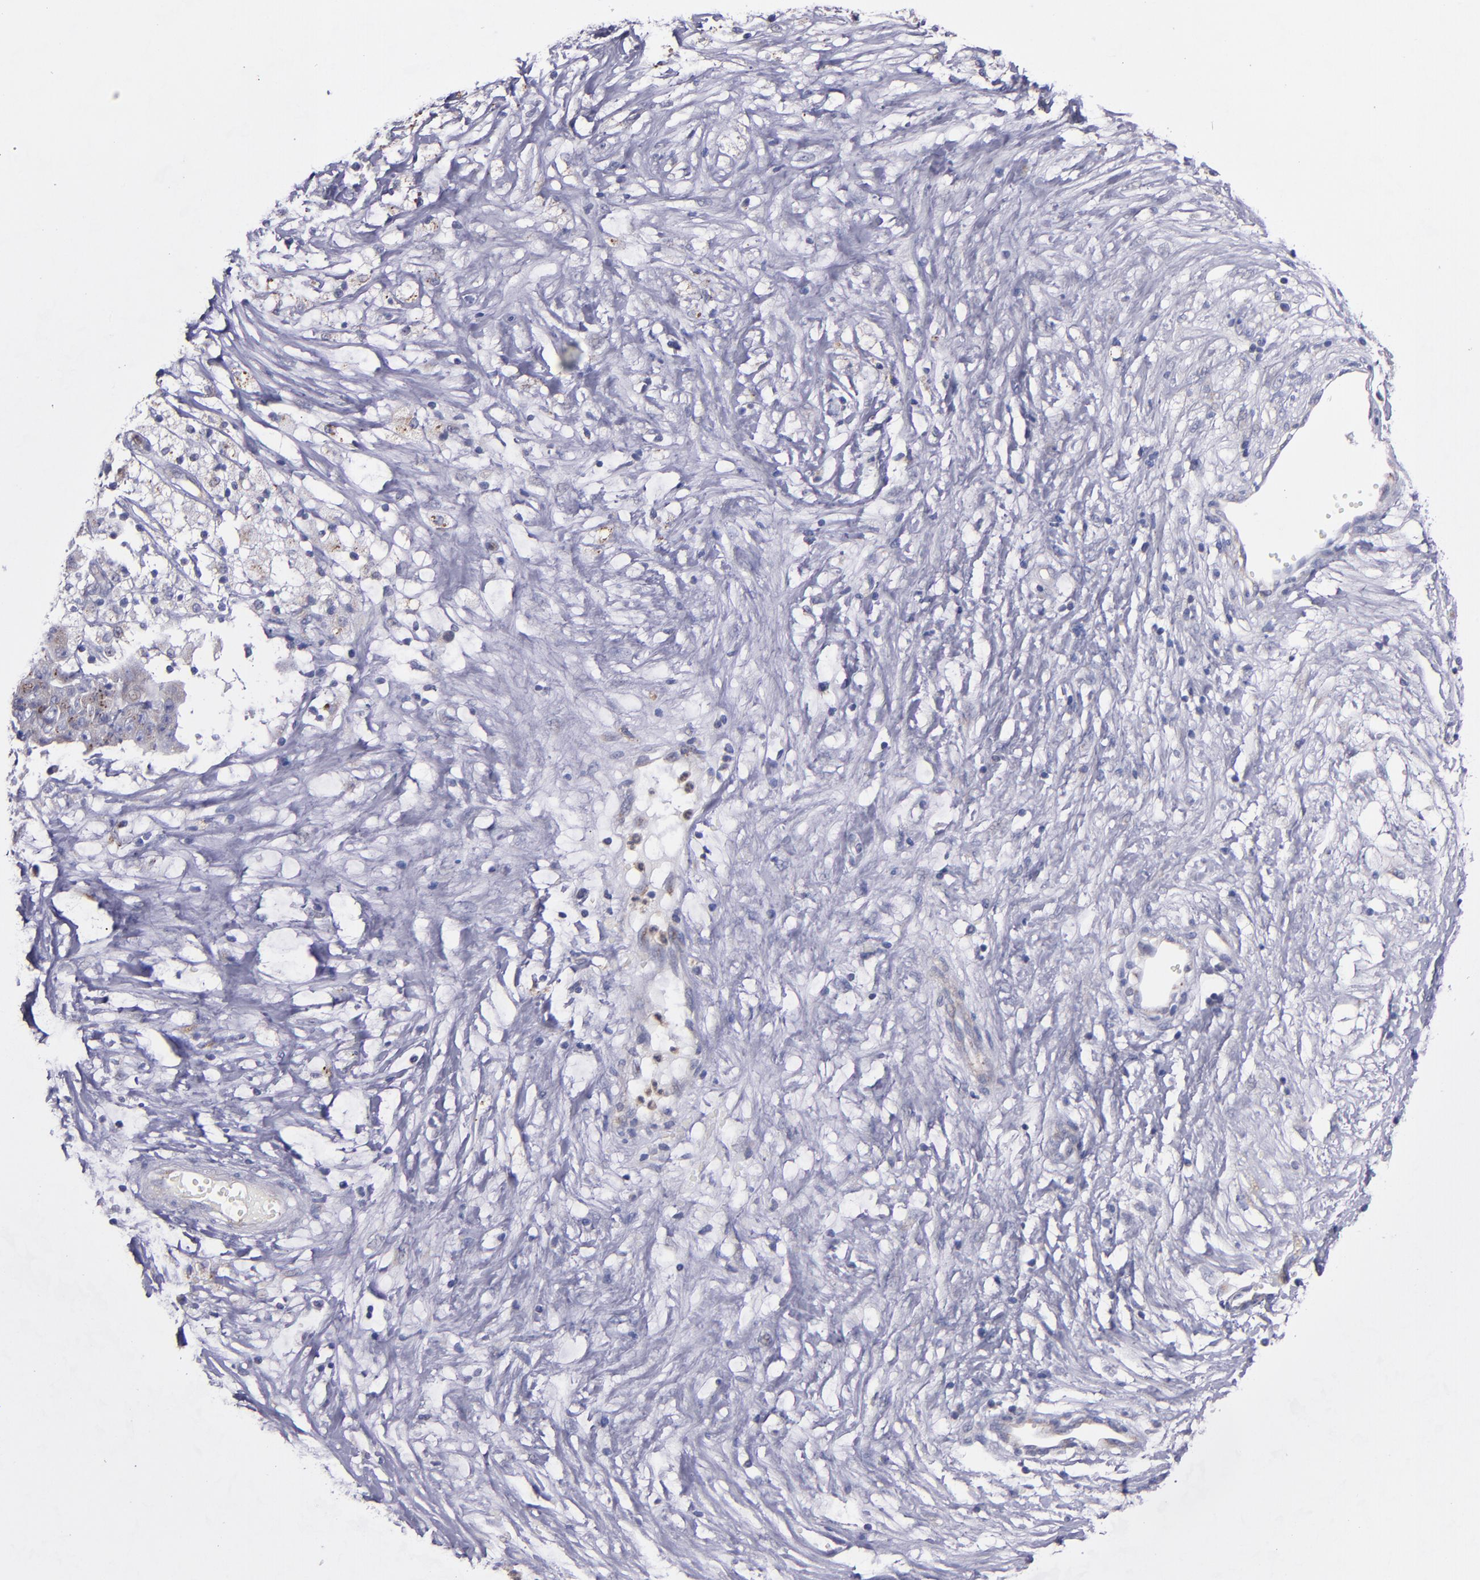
{"staining": {"intensity": "moderate", "quantity": ">75%", "location": "cytoplasmic/membranous"}, "tissue": "ovarian cancer", "cell_type": "Tumor cells", "image_type": "cancer", "snomed": [{"axis": "morphology", "description": "Carcinoma, endometroid"}, {"axis": "topography", "description": "Ovary"}], "caption": "Ovarian cancer (endometroid carcinoma) was stained to show a protein in brown. There is medium levels of moderate cytoplasmic/membranous expression in approximately >75% of tumor cells.", "gene": "RAB41", "patient": {"sex": "female", "age": 42}}